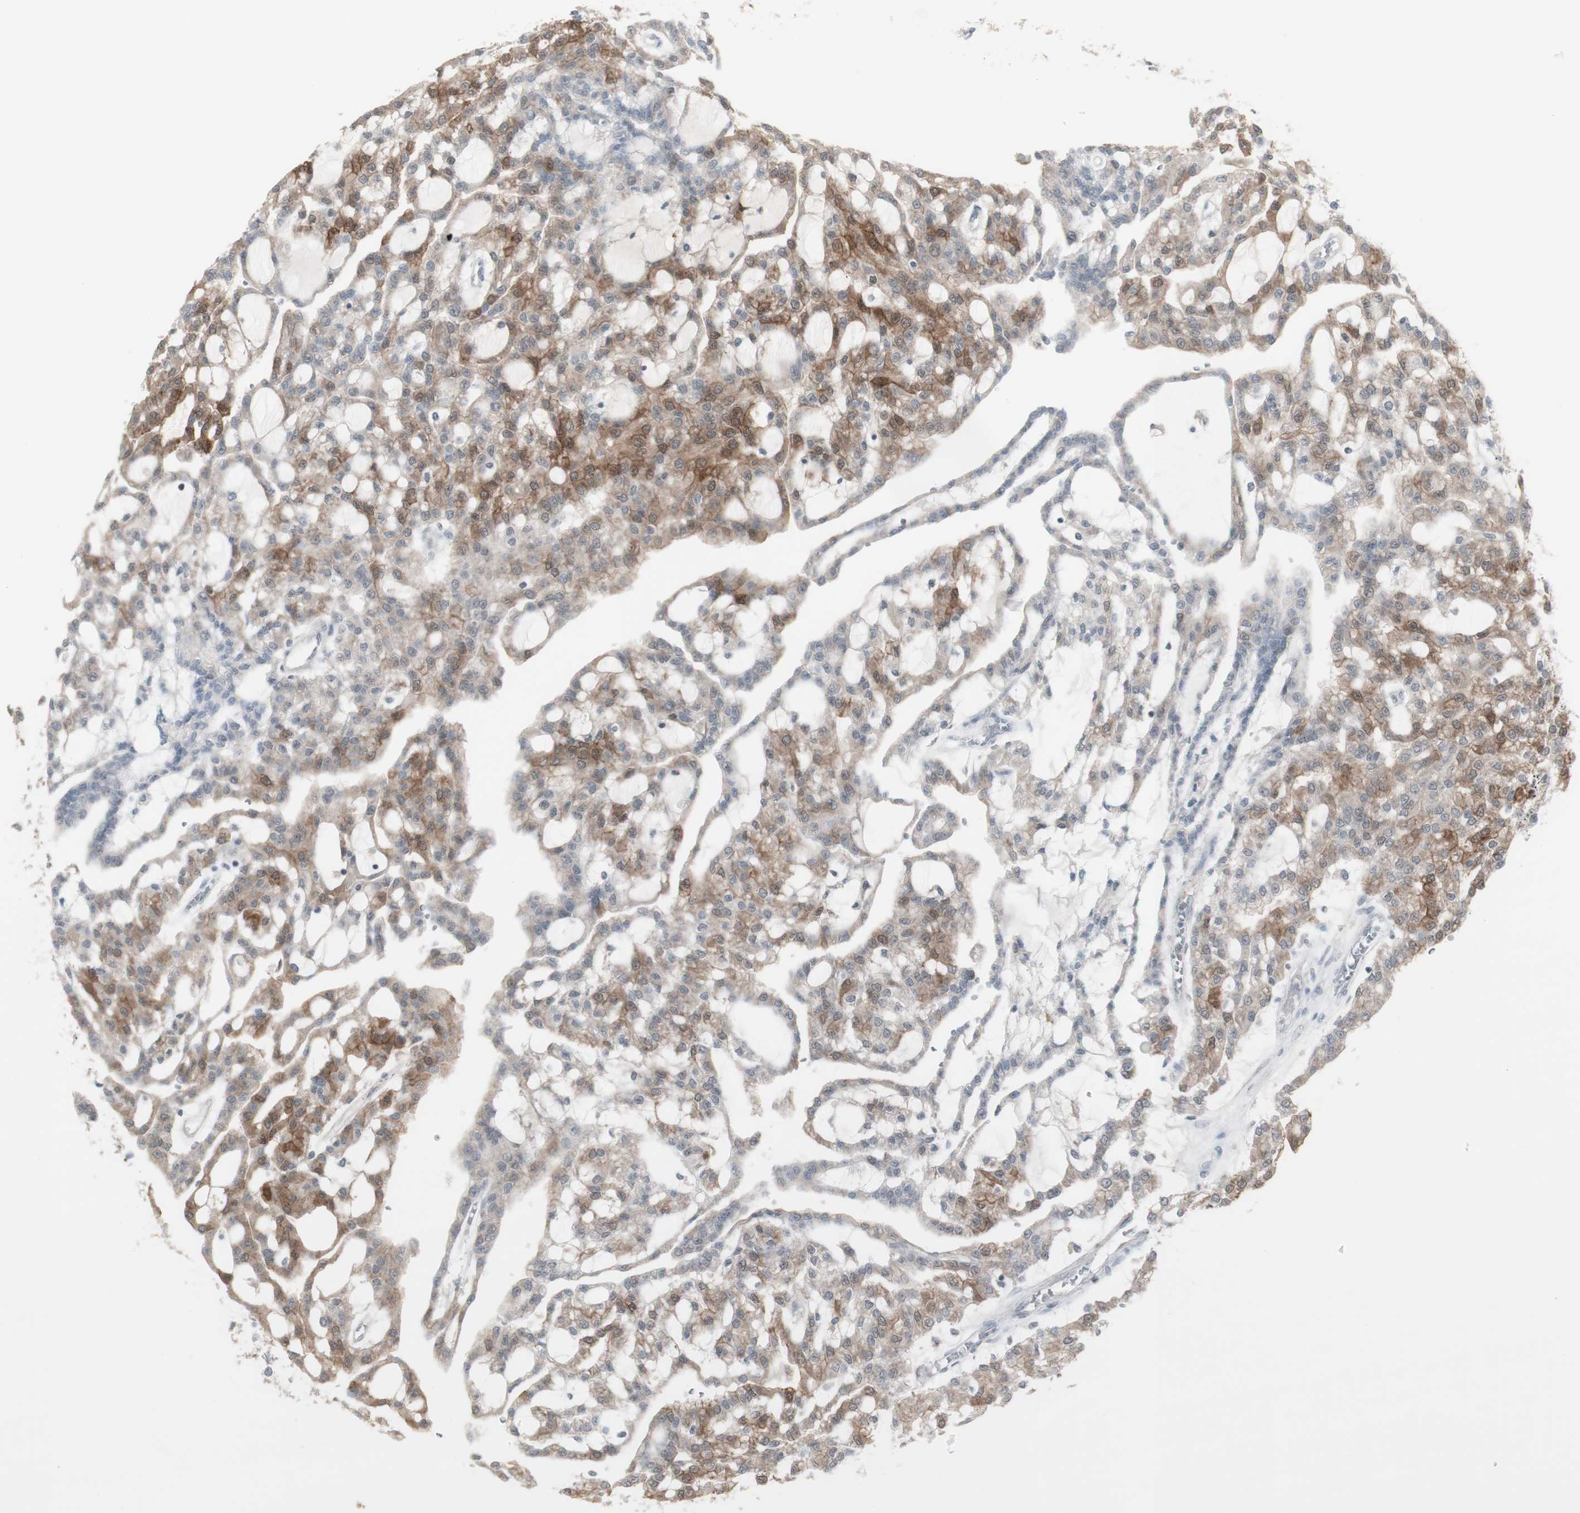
{"staining": {"intensity": "moderate", "quantity": "25%-75%", "location": "cytoplasmic/membranous"}, "tissue": "renal cancer", "cell_type": "Tumor cells", "image_type": "cancer", "snomed": [{"axis": "morphology", "description": "Adenocarcinoma, NOS"}, {"axis": "topography", "description": "Kidney"}], "caption": "Protein staining demonstrates moderate cytoplasmic/membranous staining in approximately 25%-75% of tumor cells in renal cancer (adenocarcinoma).", "gene": "C1orf116", "patient": {"sex": "male", "age": 63}}